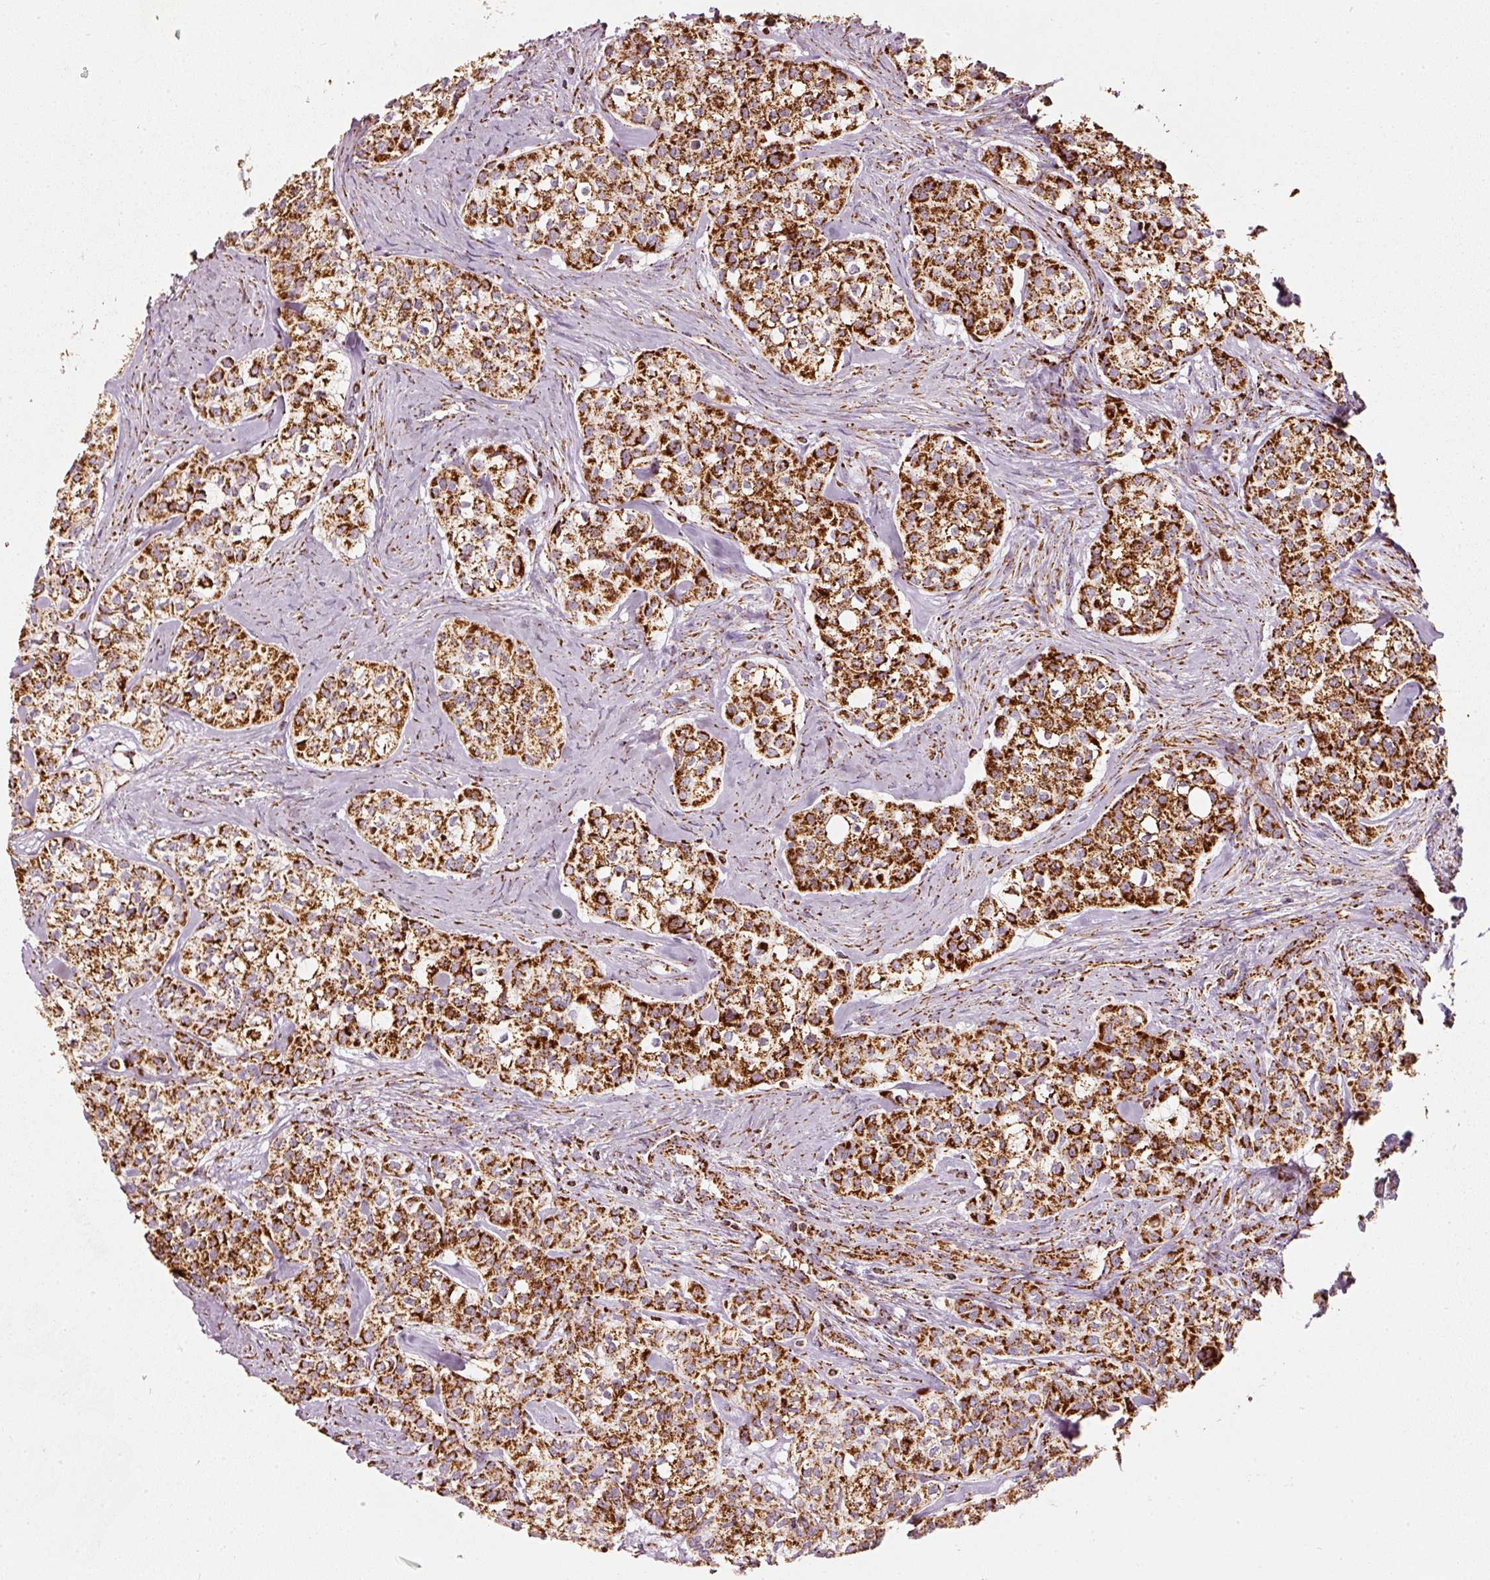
{"staining": {"intensity": "strong", "quantity": ">75%", "location": "cytoplasmic/membranous"}, "tissue": "head and neck cancer", "cell_type": "Tumor cells", "image_type": "cancer", "snomed": [{"axis": "morphology", "description": "Adenocarcinoma, NOS"}, {"axis": "topography", "description": "Head-Neck"}], "caption": "IHC image of head and neck adenocarcinoma stained for a protein (brown), which displays high levels of strong cytoplasmic/membranous staining in approximately >75% of tumor cells.", "gene": "UQCRC1", "patient": {"sex": "male", "age": 81}}